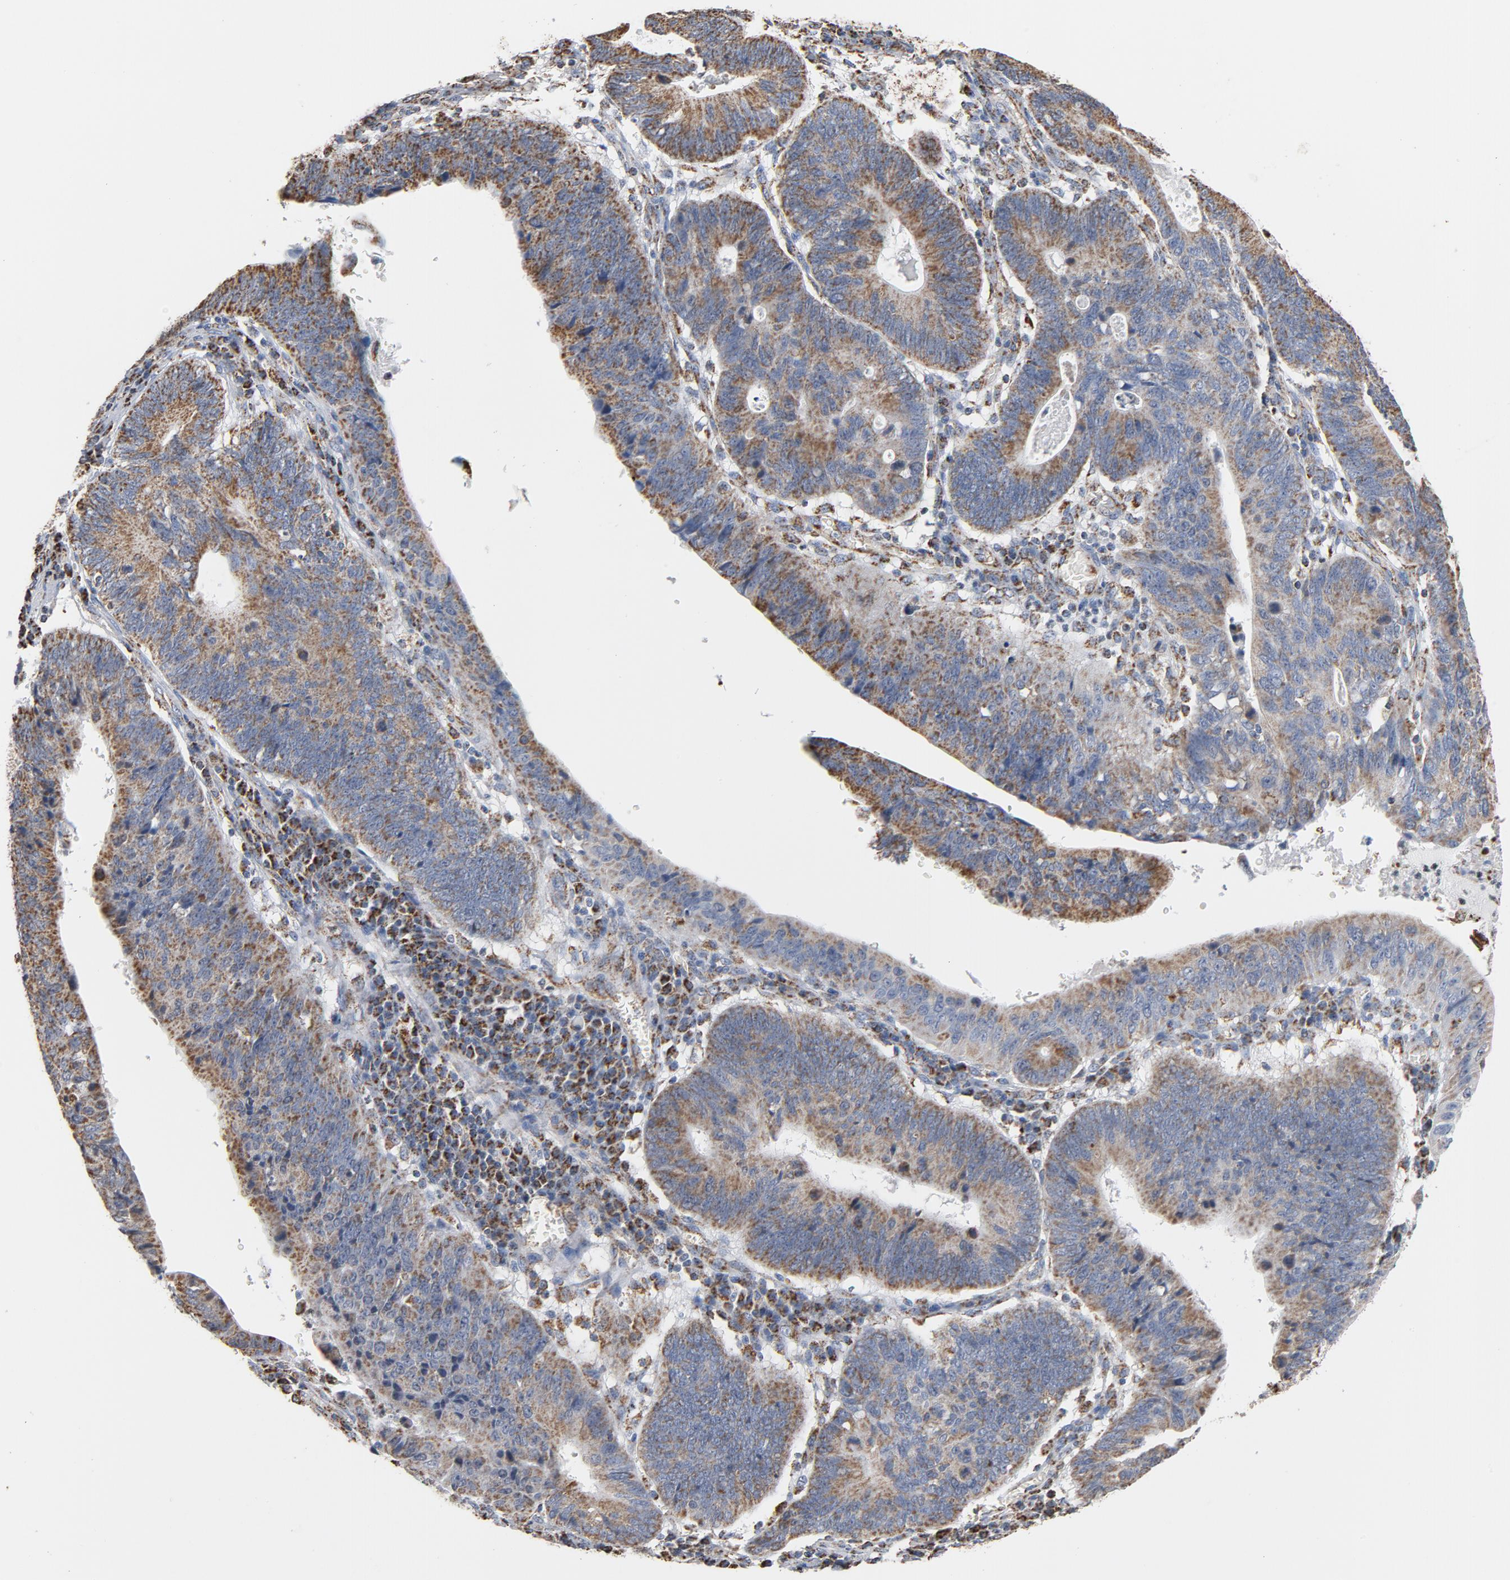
{"staining": {"intensity": "moderate", "quantity": ">75%", "location": "cytoplasmic/membranous"}, "tissue": "stomach cancer", "cell_type": "Tumor cells", "image_type": "cancer", "snomed": [{"axis": "morphology", "description": "Adenocarcinoma, NOS"}, {"axis": "topography", "description": "Stomach"}], "caption": "Adenocarcinoma (stomach) stained with a protein marker shows moderate staining in tumor cells.", "gene": "NDUFS4", "patient": {"sex": "male", "age": 59}}